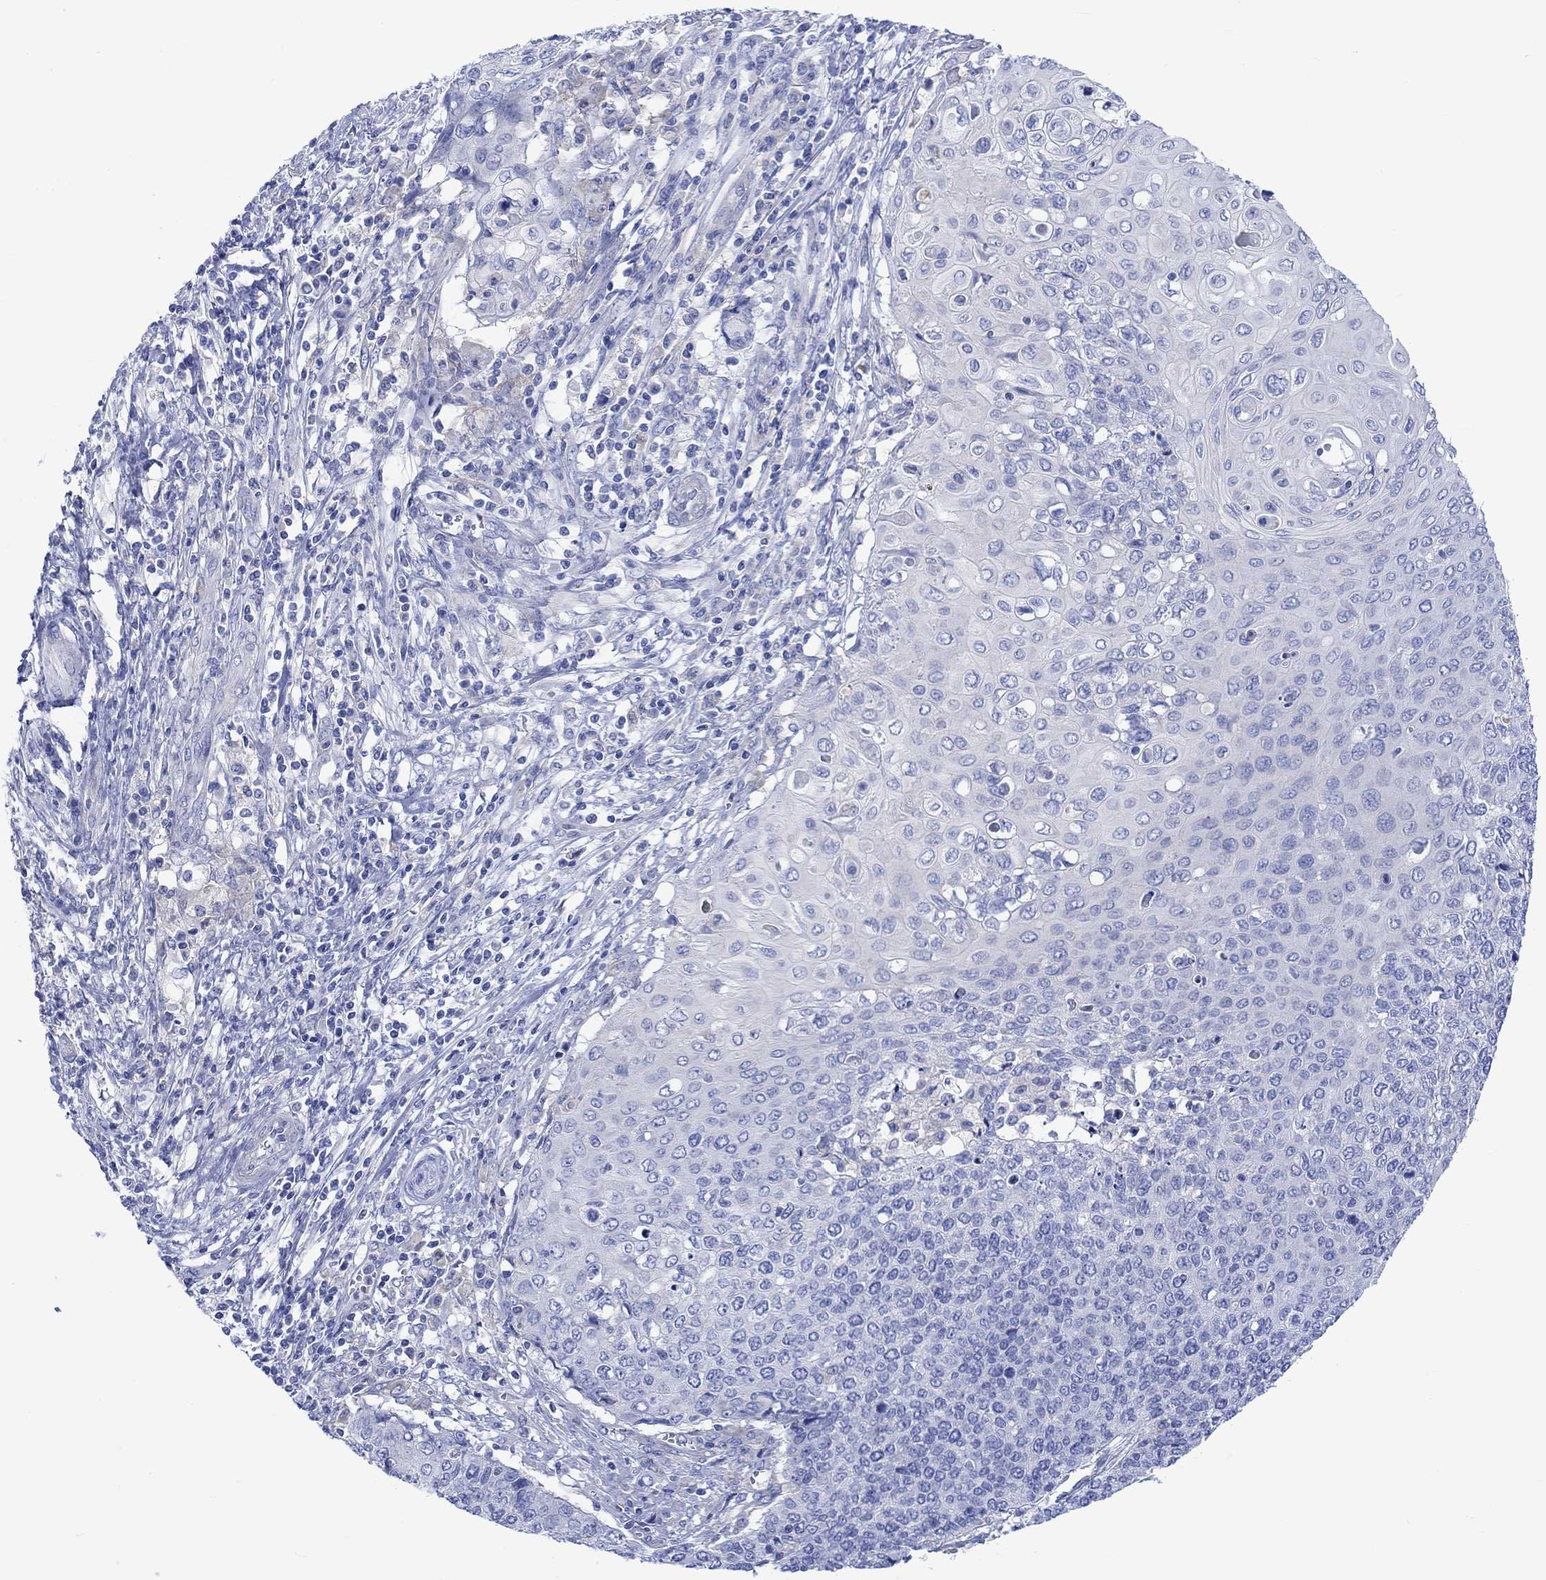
{"staining": {"intensity": "negative", "quantity": "none", "location": "none"}, "tissue": "cervical cancer", "cell_type": "Tumor cells", "image_type": "cancer", "snomed": [{"axis": "morphology", "description": "Squamous cell carcinoma, NOS"}, {"axis": "topography", "description": "Cervix"}], "caption": "Cervical cancer (squamous cell carcinoma) stained for a protein using immunohistochemistry displays no expression tumor cells.", "gene": "REEP6", "patient": {"sex": "female", "age": 39}}